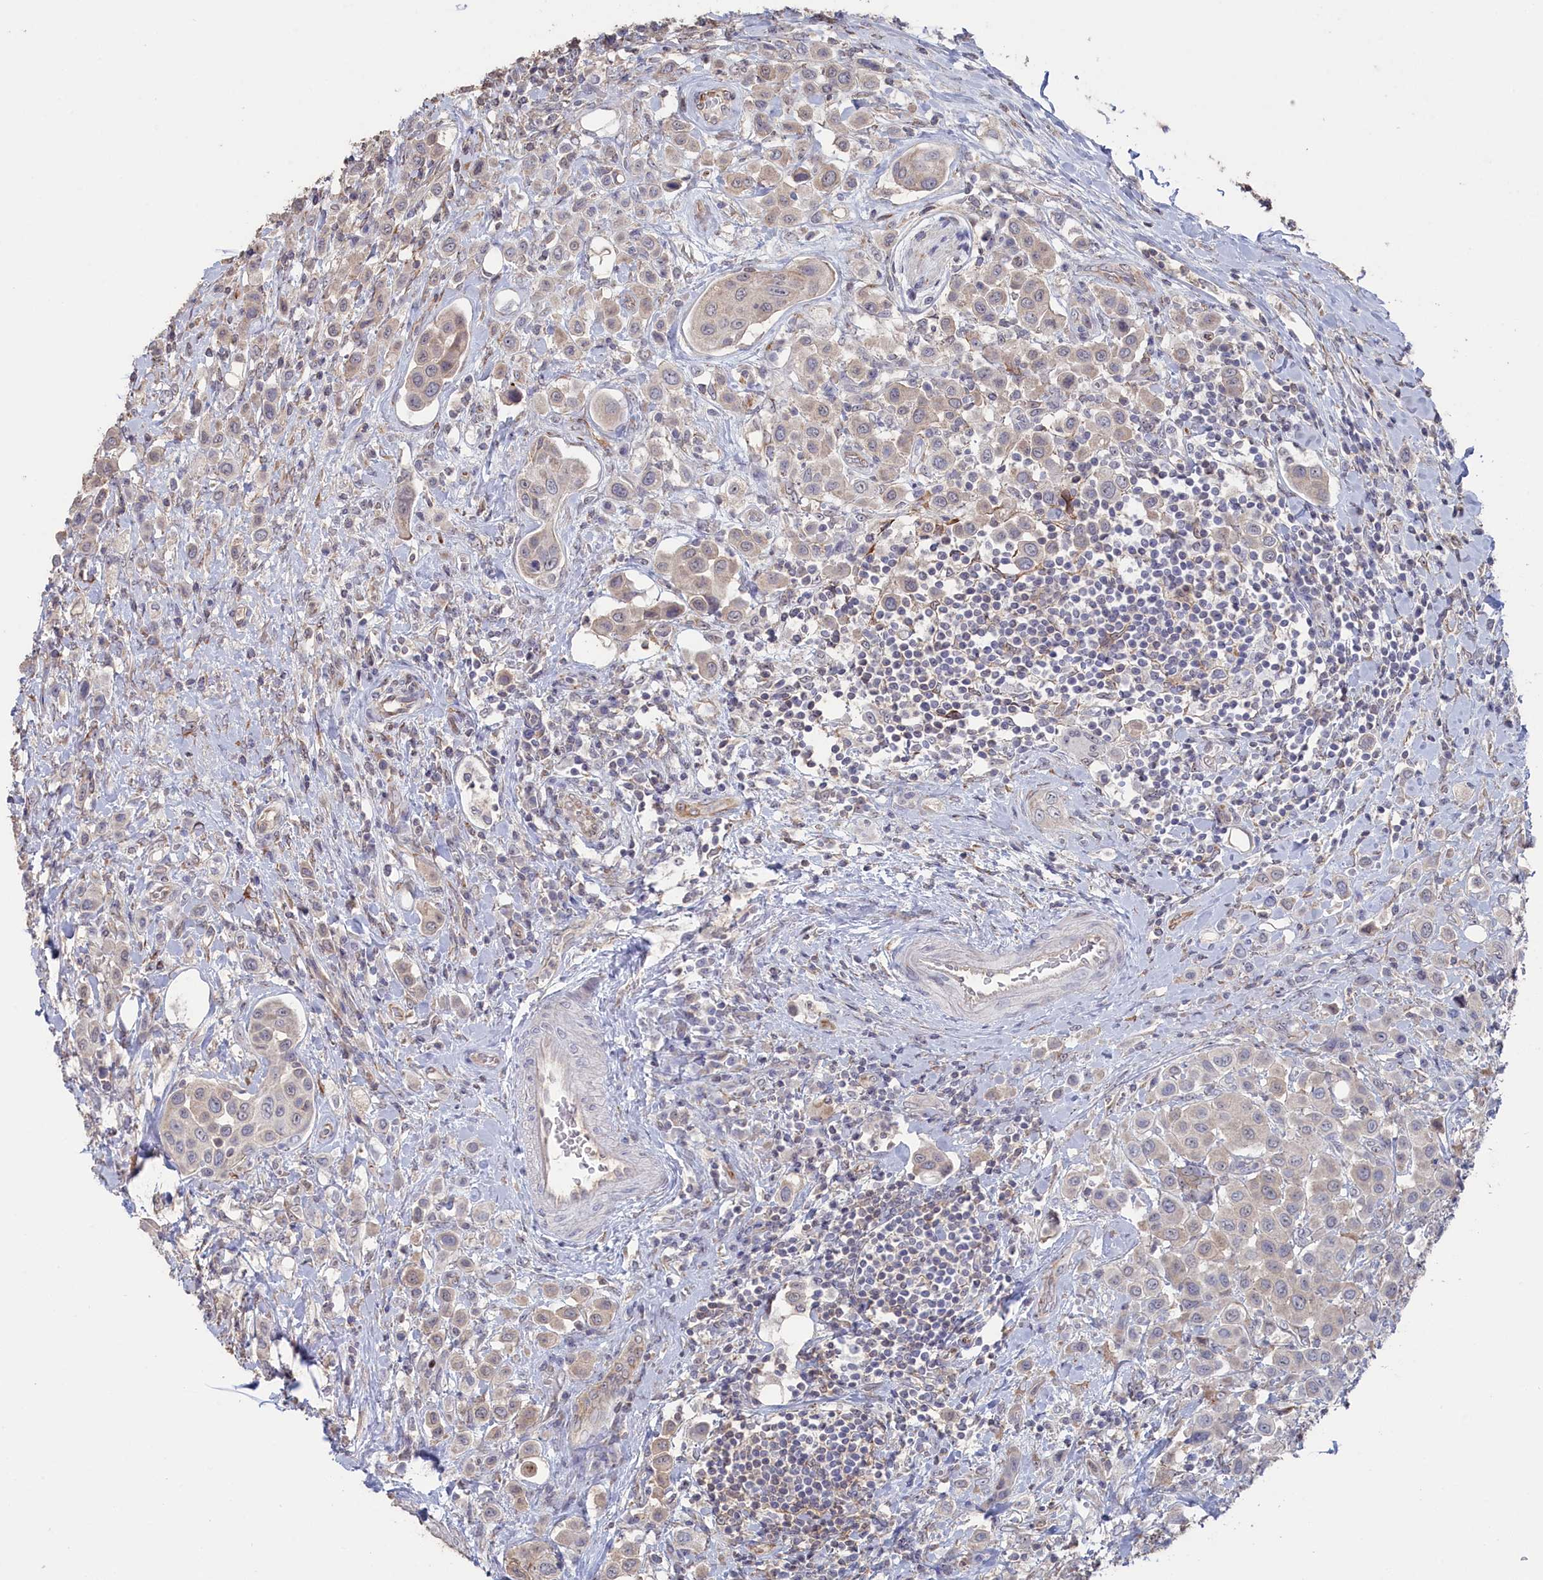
{"staining": {"intensity": "weak", "quantity": "25%-75%", "location": "cytoplasmic/membranous"}, "tissue": "urothelial cancer", "cell_type": "Tumor cells", "image_type": "cancer", "snomed": [{"axis": "morphology", "description": "Urothelial carcinoma, High grade"}, {"axis": "topography", "description": "Urinary bladder"}], "caption": "Human high-grade urothelial carcinoma stained for a protein (brown) exhibits weak cytoplasmic/membranous positive staining in approximately 25%-75% of tumor cells.", "gene": "SEMG2", "patient": {"sex": "male", "age": 50}}